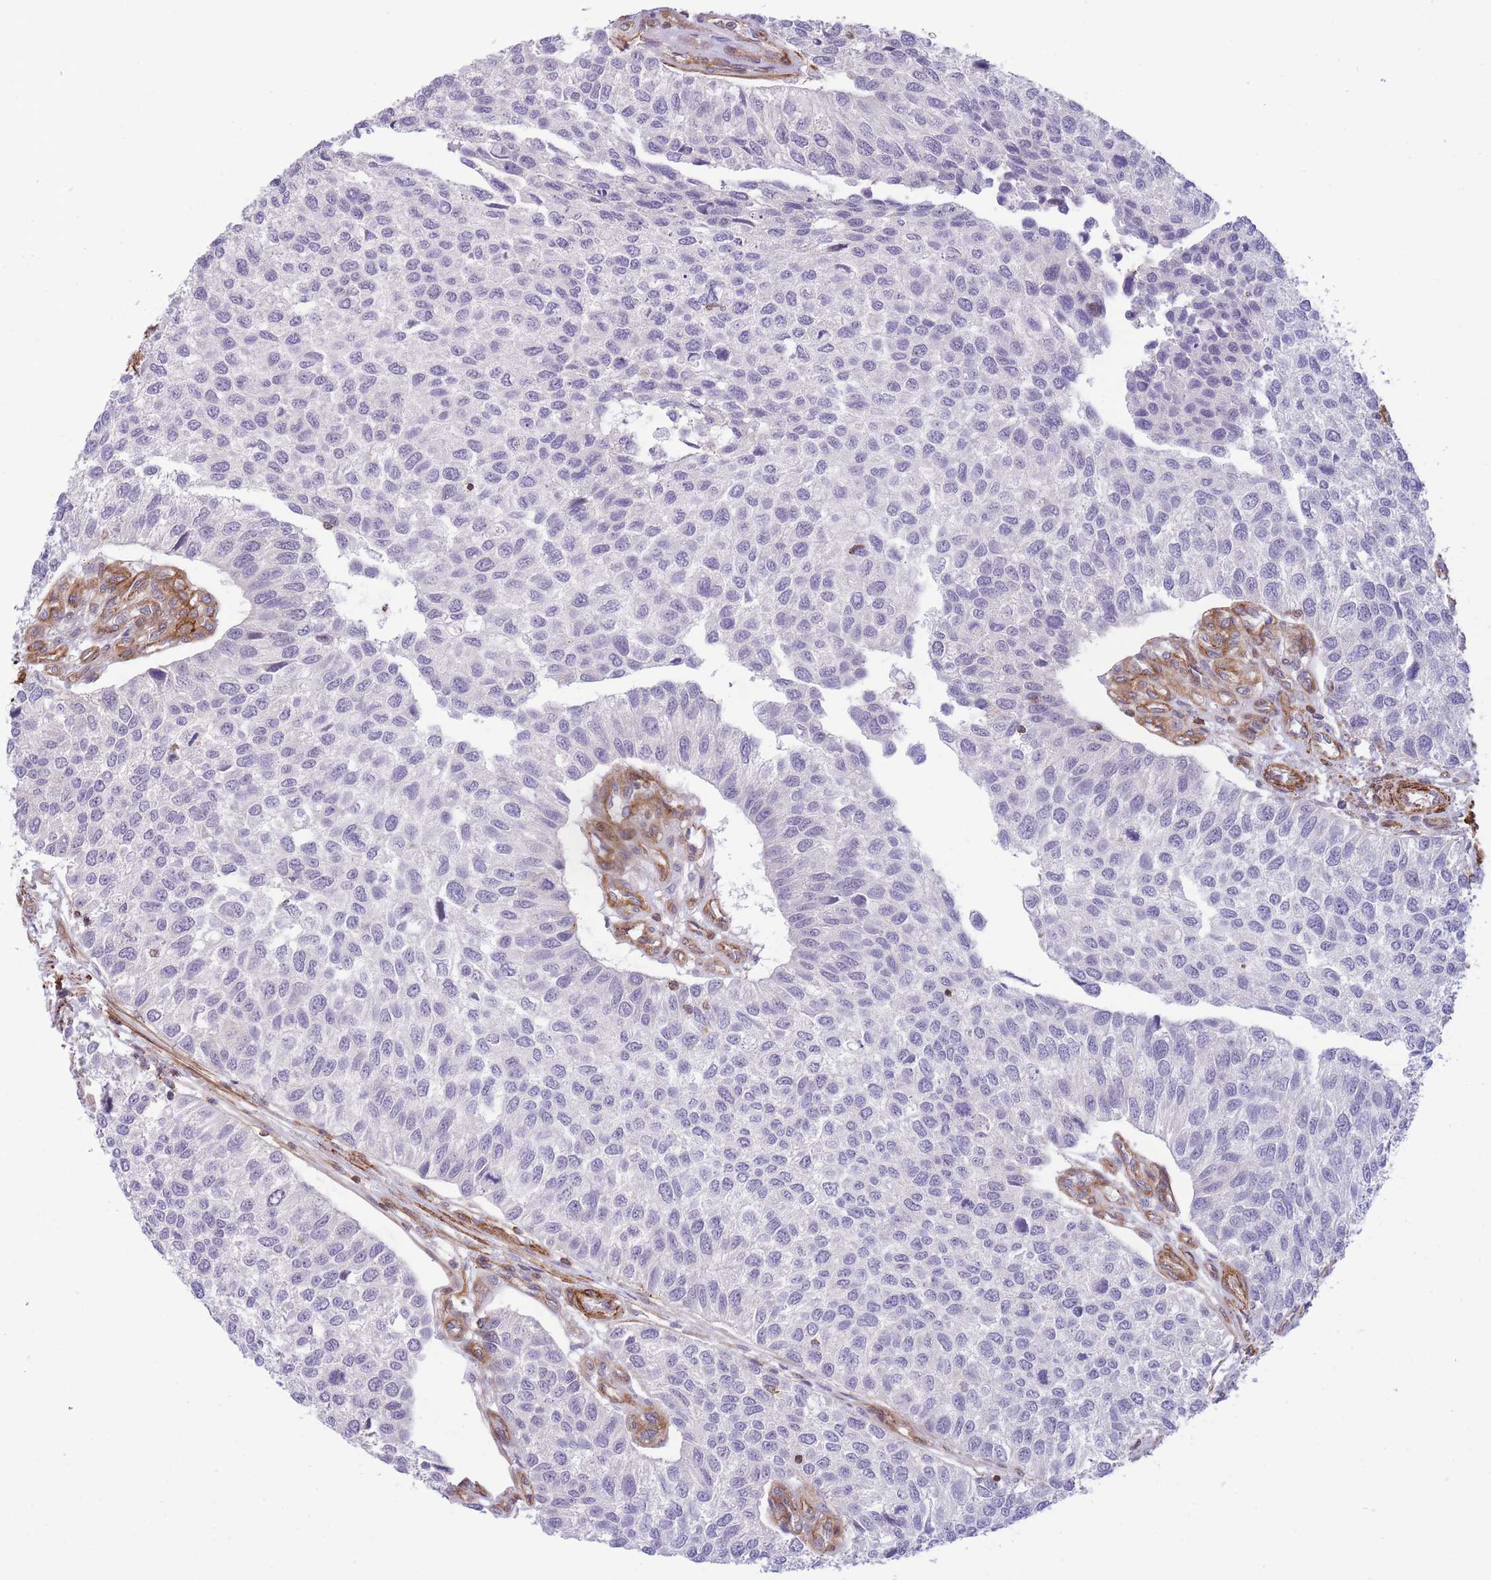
{"staining": {"intensity": "negative", "quantity": "none", "location": "none"}, "tissue": "urothelial cancer", "cell_type": "Tumor cells", "image_type": "cancer", "snomed": [{"axis": "morphology", "description": "Urothelial carcinoma, NOS"}, {"axis": "topography", "description": "Urinary bladder"}], "caption": "High magnification brightfield microscopy of transitional cell carcinoma stained with DAB (brown) and counterstained with hematoxylin (blue): tumor cells show no significant positivity. Nuclei are stained in blue.", "gene": "CDC25B", "patient": {"sex": "male", "age": 55}}